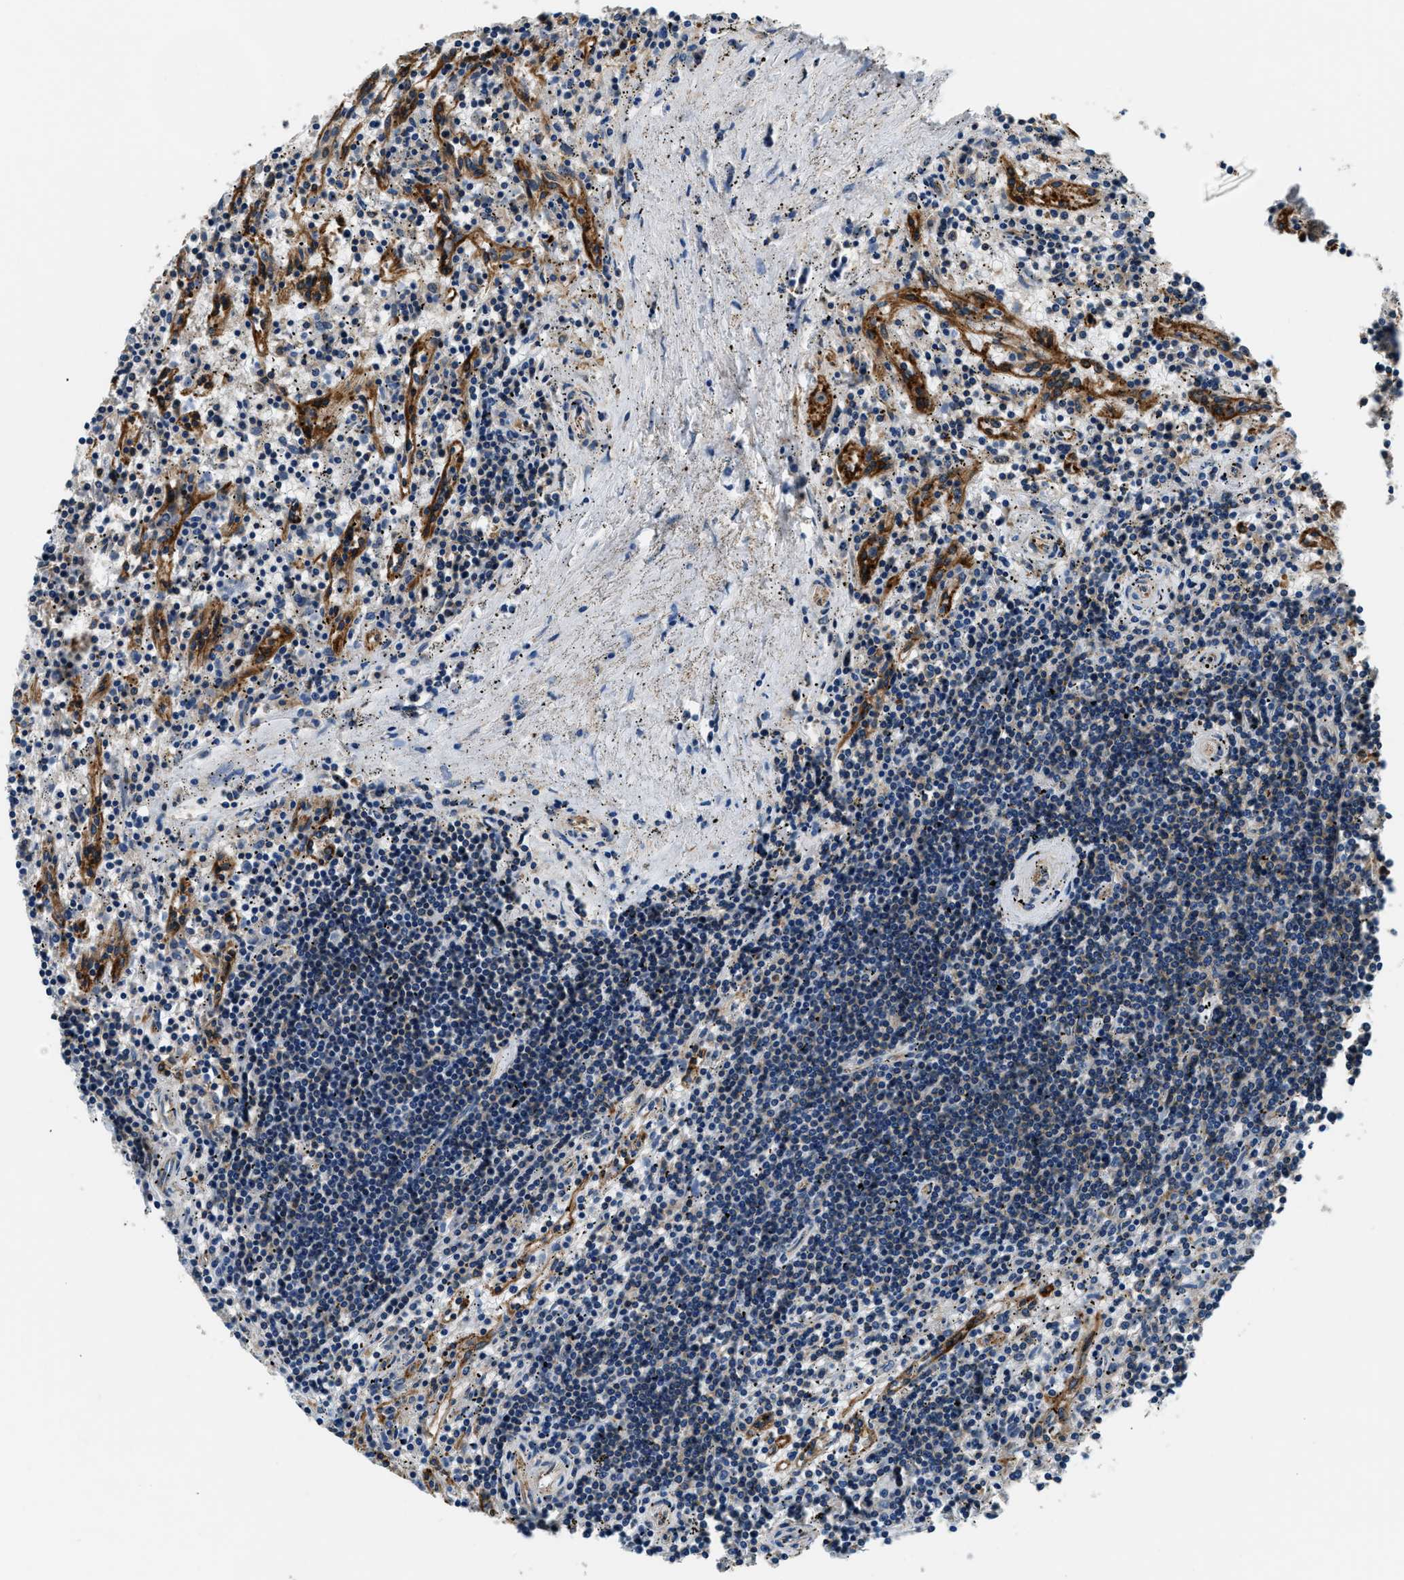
{"staining": {"intensity": "weak", "quantity": "<25%", "location": "cytoplasmic/membranous"}, "tissue": "lymphoma", "cell_type": "Tumor cells", "image_type": "cancer", "snomed": [{"axis": "morphology", "description": "Malignant lymphoma, non-Hodgkin's type, Low grade"}, {"axis": "topography", "description": "Spleen"}], "caption": "Micrograph shows no protein expression in tumor cells of lymphoma tissue. Brightfield microscopy of immunohistochemistry (IHC) stained with DAB (brown) and hematoxylin (blue), captured at high magnification.", "gene": "EEA1", "patient": {"sex": "male", "age": 76}}